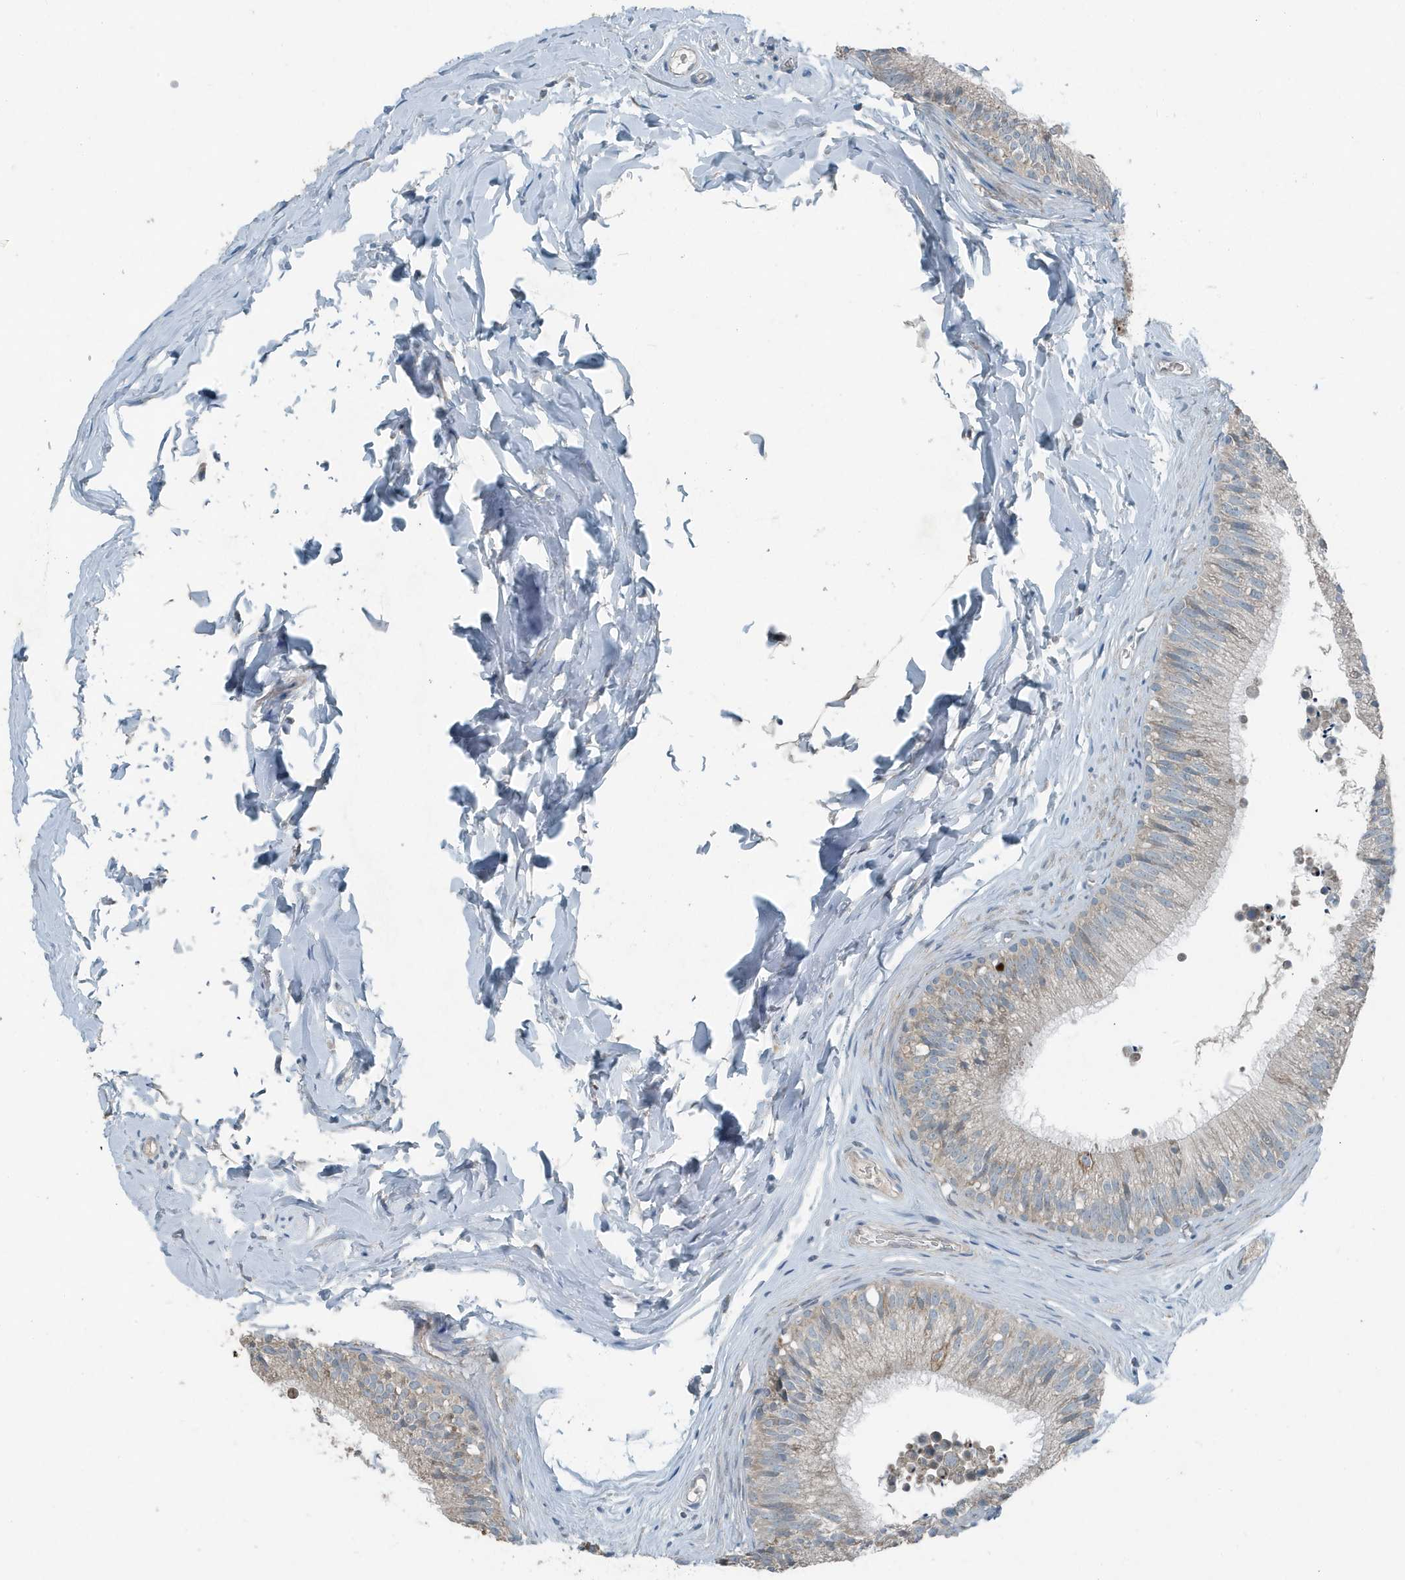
{"staining": {"intensity": "weak", "quantity": "<25%", "location": "cytoplasmic/membranous"}, "tissue": "epididymis", "cell_type": "Glandular cells", "image_type": "normal", "snomed": [{"axis": "morphology", "description": "Normal tissue, NOS"}, {"axis": "topography", "description": "Epididymis"}], "caption": "Immunohistochemical staining of normal human epididymis demonstrates no significant expression in glandular cells.", "gene": "MT", "patient": {"sex": "male", "age": 29}}